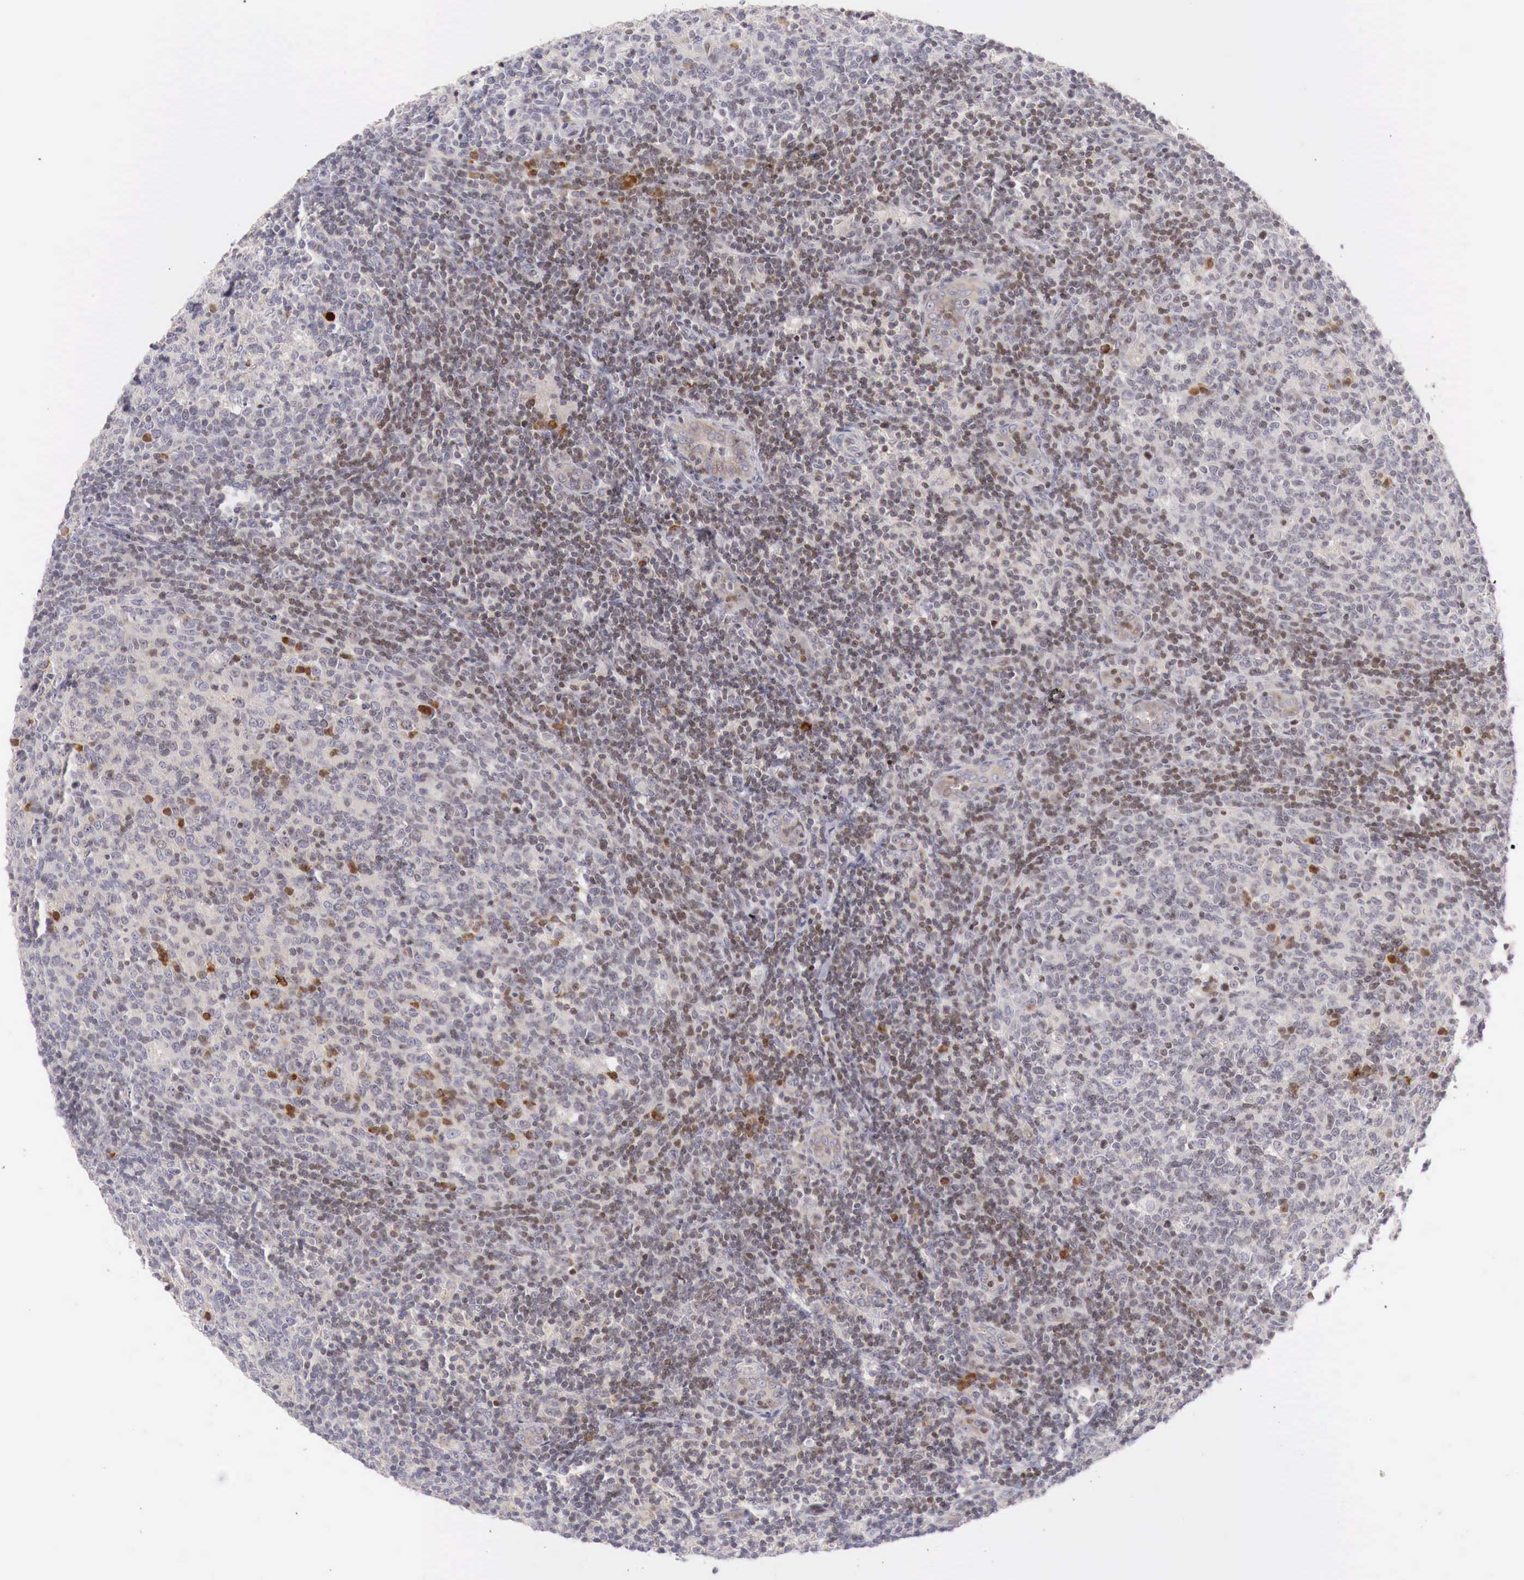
{"staining": {"intensity": "moderate", "quantity": "<25%", "location": "nuclear"}, "tissue": "tonsil", "cell_type": "Germinal center cells", "image_type": "normal", "snomed": [{"axis": "morphology", "description": "Normal tissue, NOS"}, {"axis": "topography", "description": "Tonsil"}], "caption": "A photomicrograph of tonsil stained for a protein reveals moderate nuclear brown staining in germinal center cells. (IHC, brightfield microscopy, high magnification).", "gene": "CLCN5", "patient": {"sex": "female", "age": 3}}